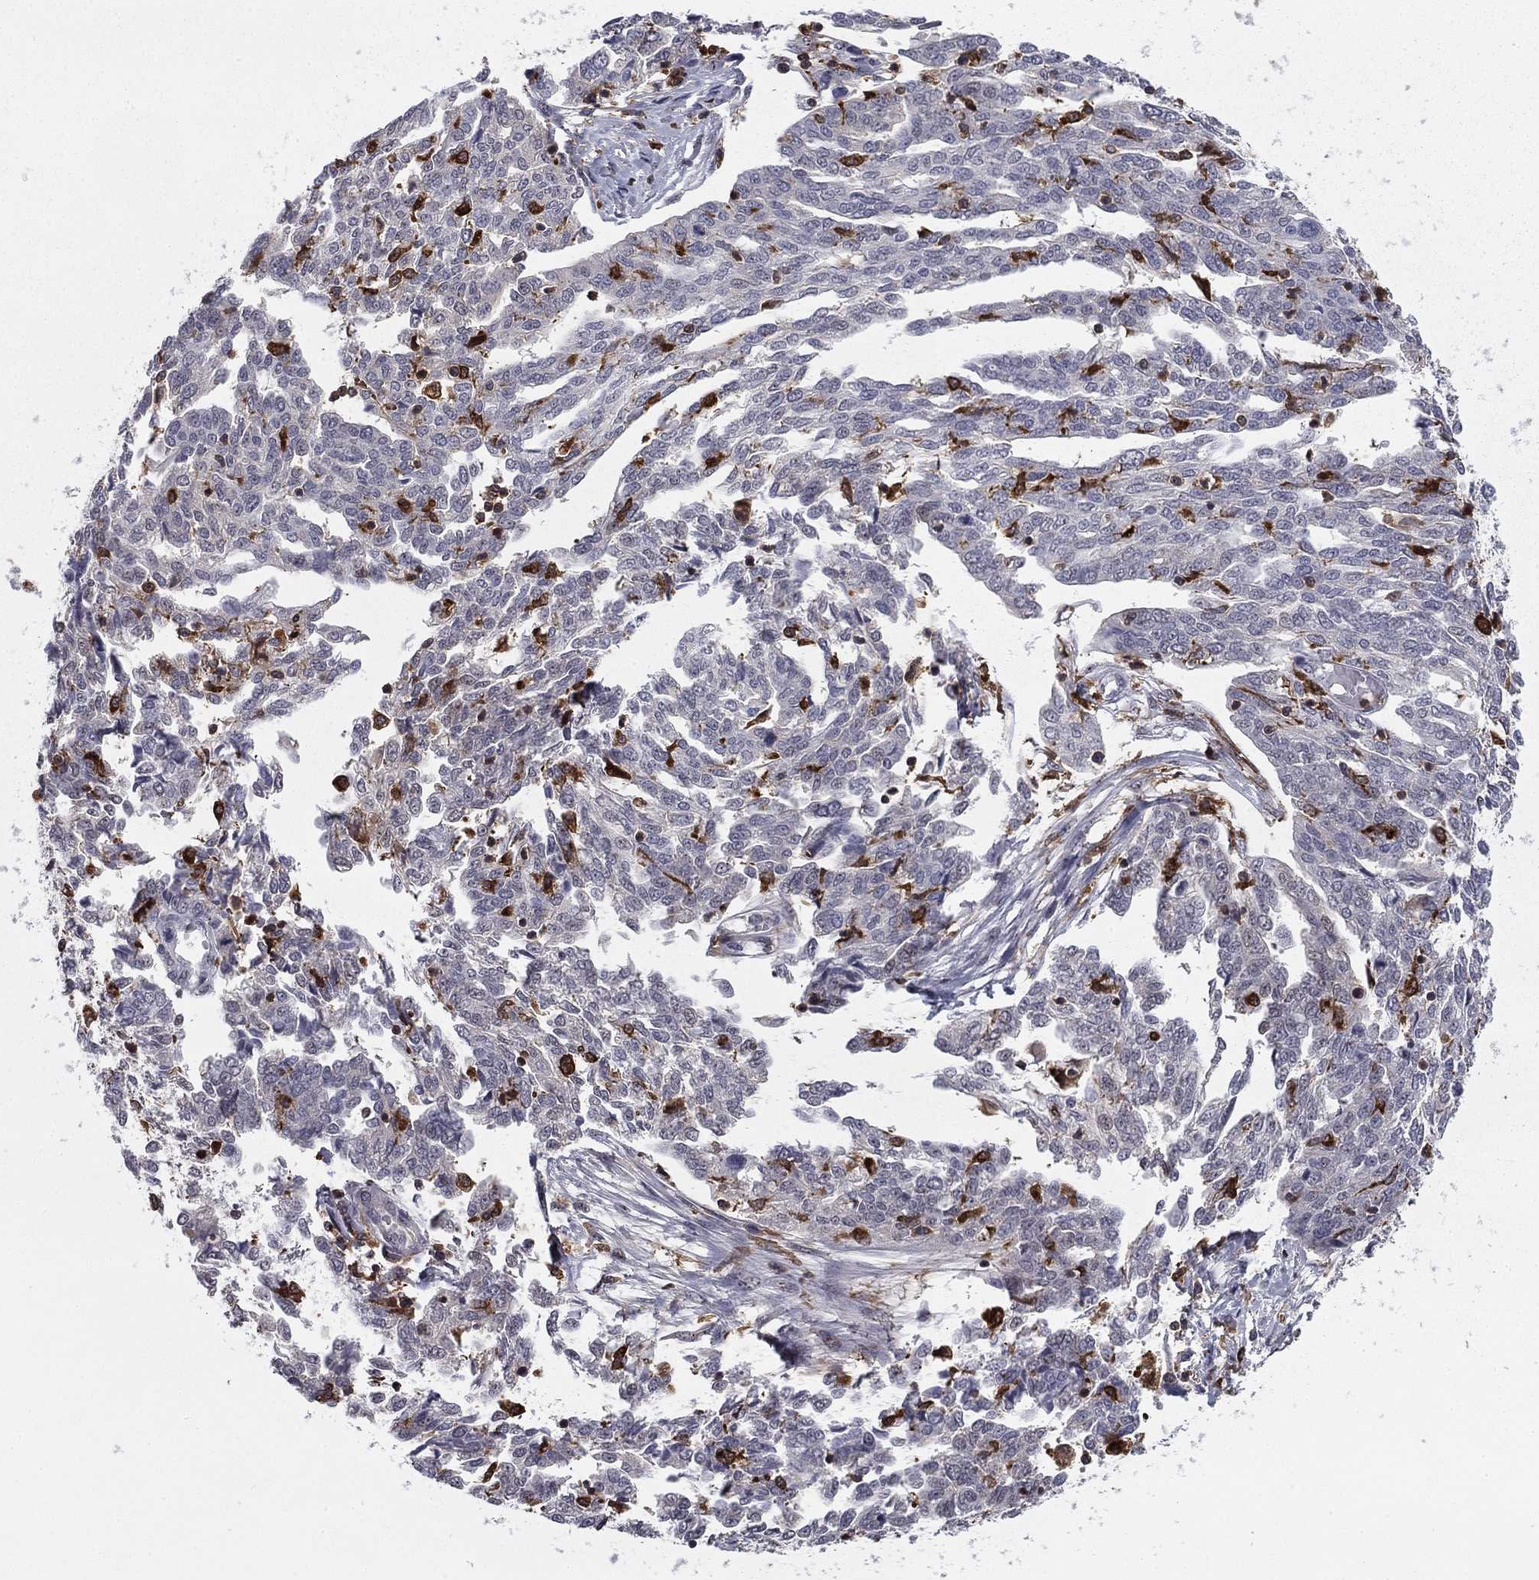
{"staining": {"intensity": "negative", "quantity": "none", "location": "none"}, "tissue": "ovarian cancer", "cell_type": "Tumor cells", "image_type": "cancer", "snomed": [{"axis": "morphology", "description": "Cystadenocarcinoma, serous, NOS"}, {"axis": "topography", "description": "Ovary"}], "caption": "A high-resolution image shows IHC staining of serous cystadenocarcinoma (ovarian), which exhibits no significant staining in tumor cells.", "gene": "PLCB2", "patient": {"sex": "female", "age": 67}}